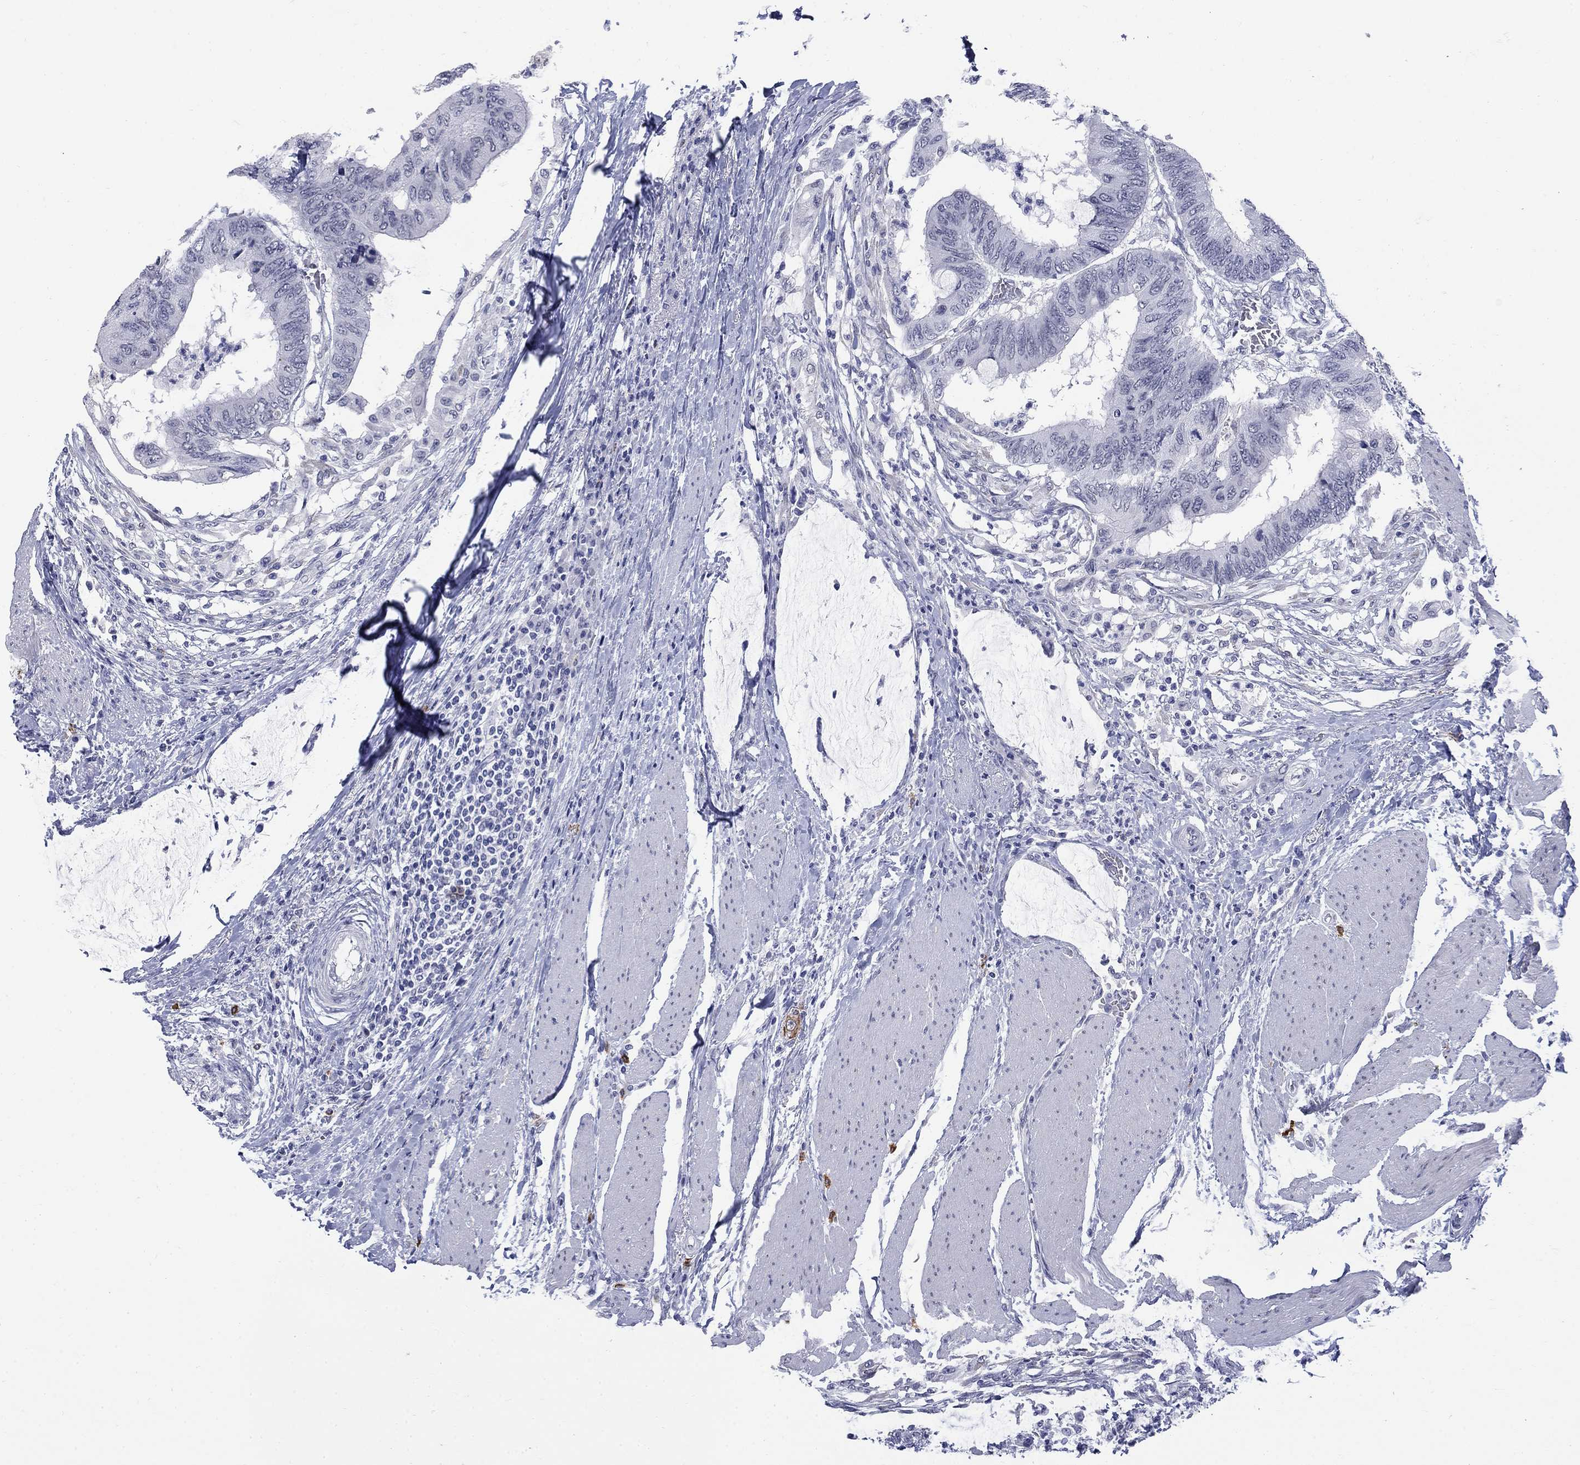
{"staining": {"intensity": "negative", "quantity": "none", "location": "none"}, "tissue": "colorectal cancer", "cell_type": "Tumor cells", "image_type": "cancer", "snomed": [{"axis": "morphology", "description": "Normal tissue, NOS"}, {"axis": "morphology", "description": "Adenocarcinoma, NOS"}, {"axis": "topography", "description": "Rectum"}, {"axis": "topography", "description": "Peripheral nerve tissue"}], "caption": "The micrograph exhibits no staining of tumor cells in adenocarcinoma (colorectal). (Immunohistochemistry (ihc), brightfield microscopy, high magnification).", "gene": "ECEL1", "patient": {"sex": "male", "age": 92}}